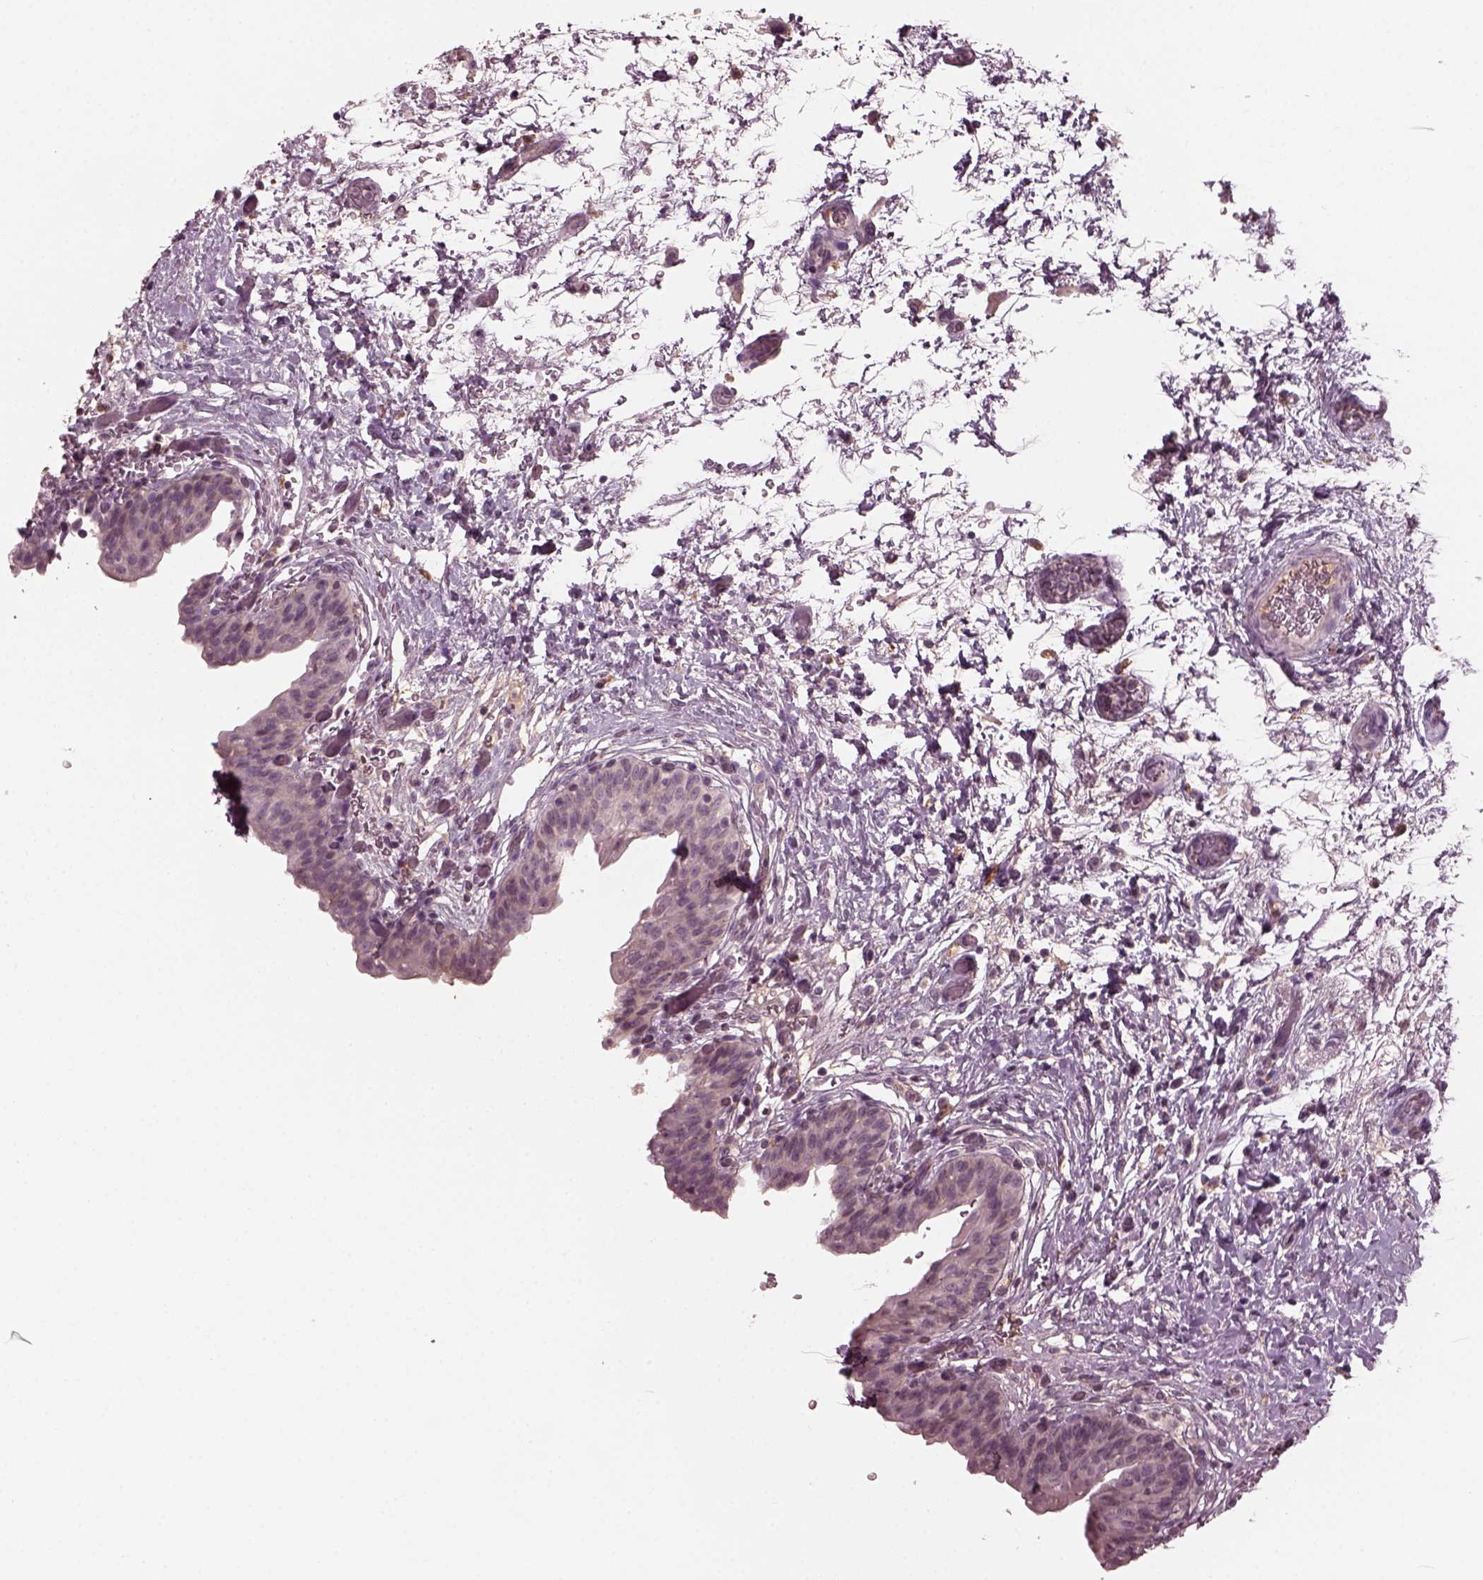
{"staining": {"intensity": "negative", "quantity": "none", "location": "none"}, "tissue": "urinary bladder", "cell_type": "Urothelial cells", "image_type": "normal", "snomed": [{"axis": "morphology", "description": "Normal tissue, NOS"}, {"axis": "topography", "description": "Urinary bladder"}], "caption": "Urothelial cells show no significant protein positivity in benign urinary bladder.", "gene": "PORCN", "patient": {"sex": "male", "age": 69}}